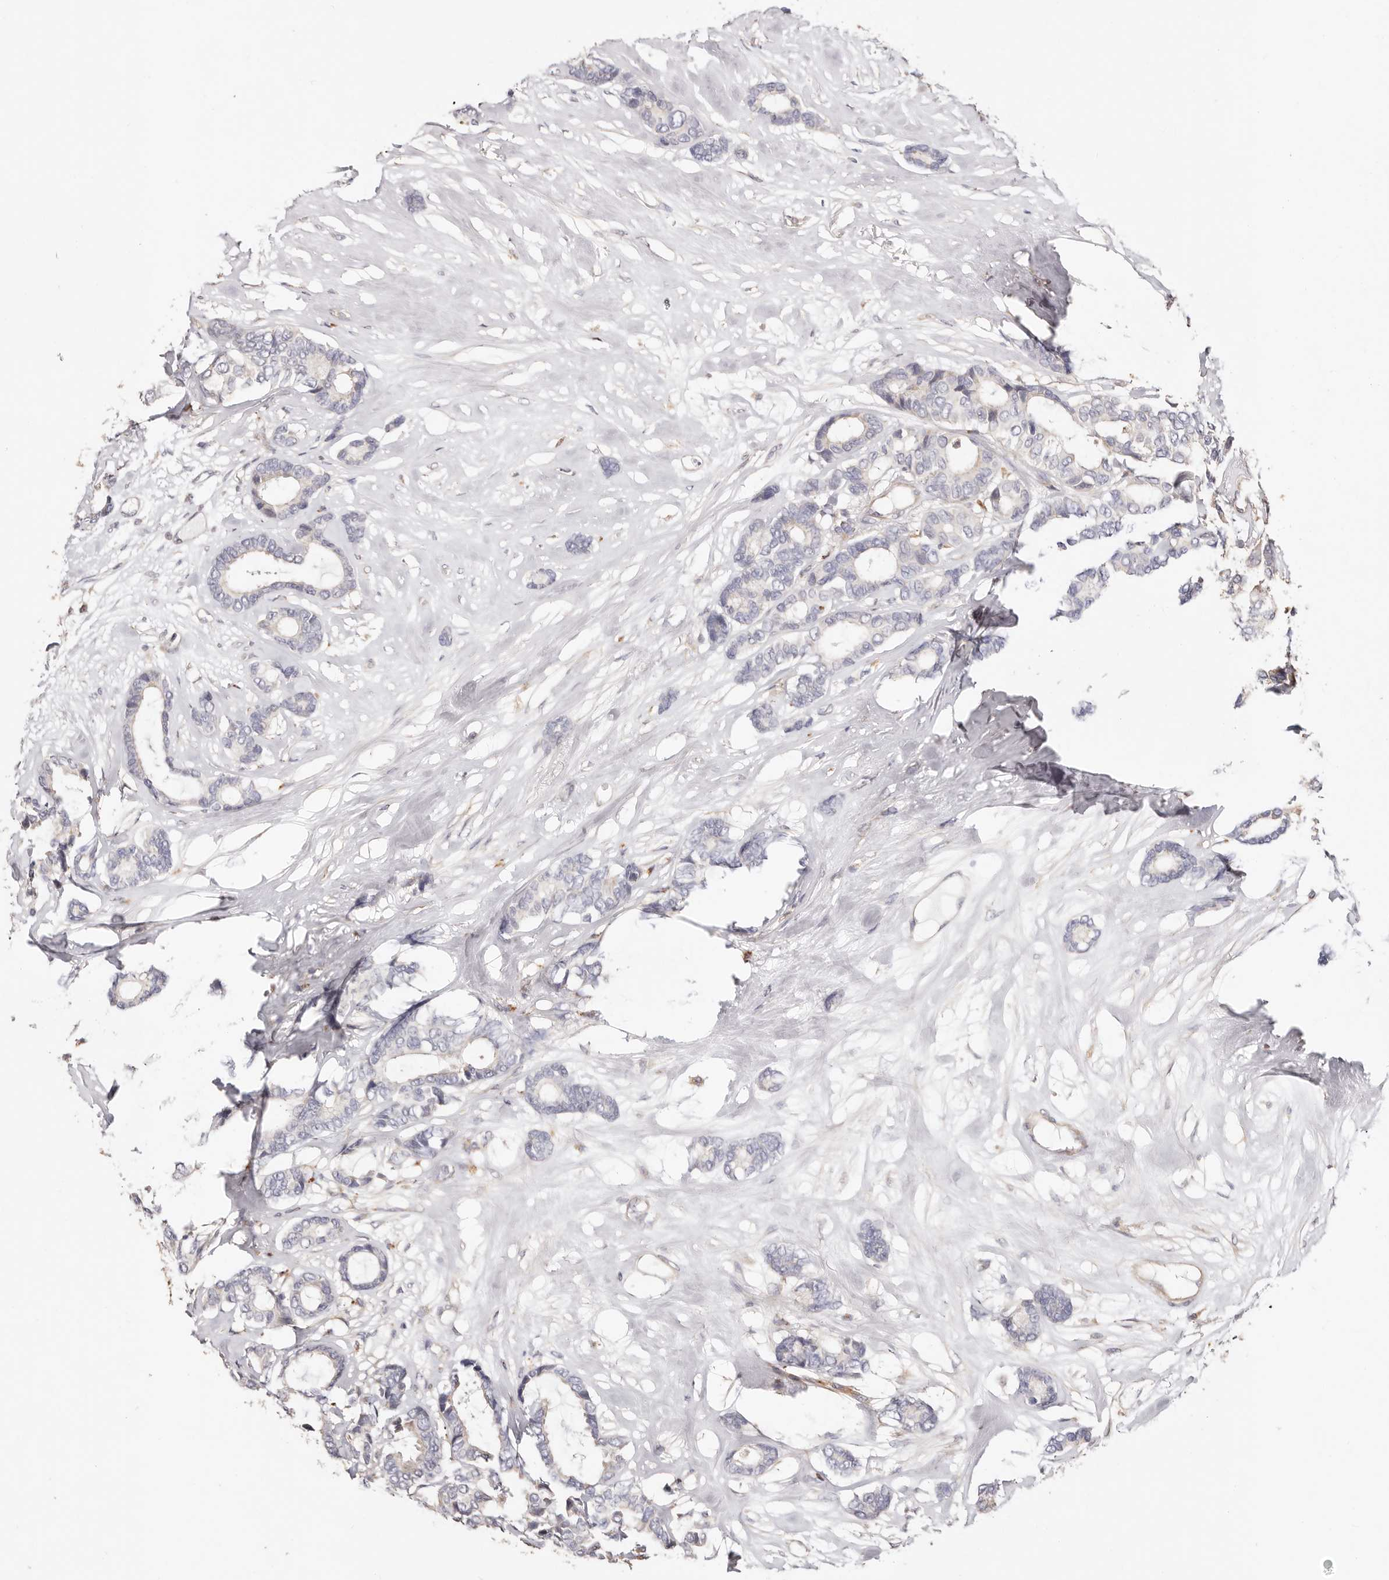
{"staining": {"intensity": "negative", "quantity": "none", "location": "none"}, "tissue": "breast cancer", "cell_type": "Tumor cells", "image_type": "cancer", "snomed": [{"axis": "morphology", "description": "Duct carcinoma"}, {"axis": "topography", "description": "Breast"}], "caption": "This is an immunohistochemistry (IHC) histopathology image of human breast cancer (intraductal carcinoma). There is no positivity in tumor cells.", "gene": "MAPK1", "patient": {"sex": "female", "age": 87}}